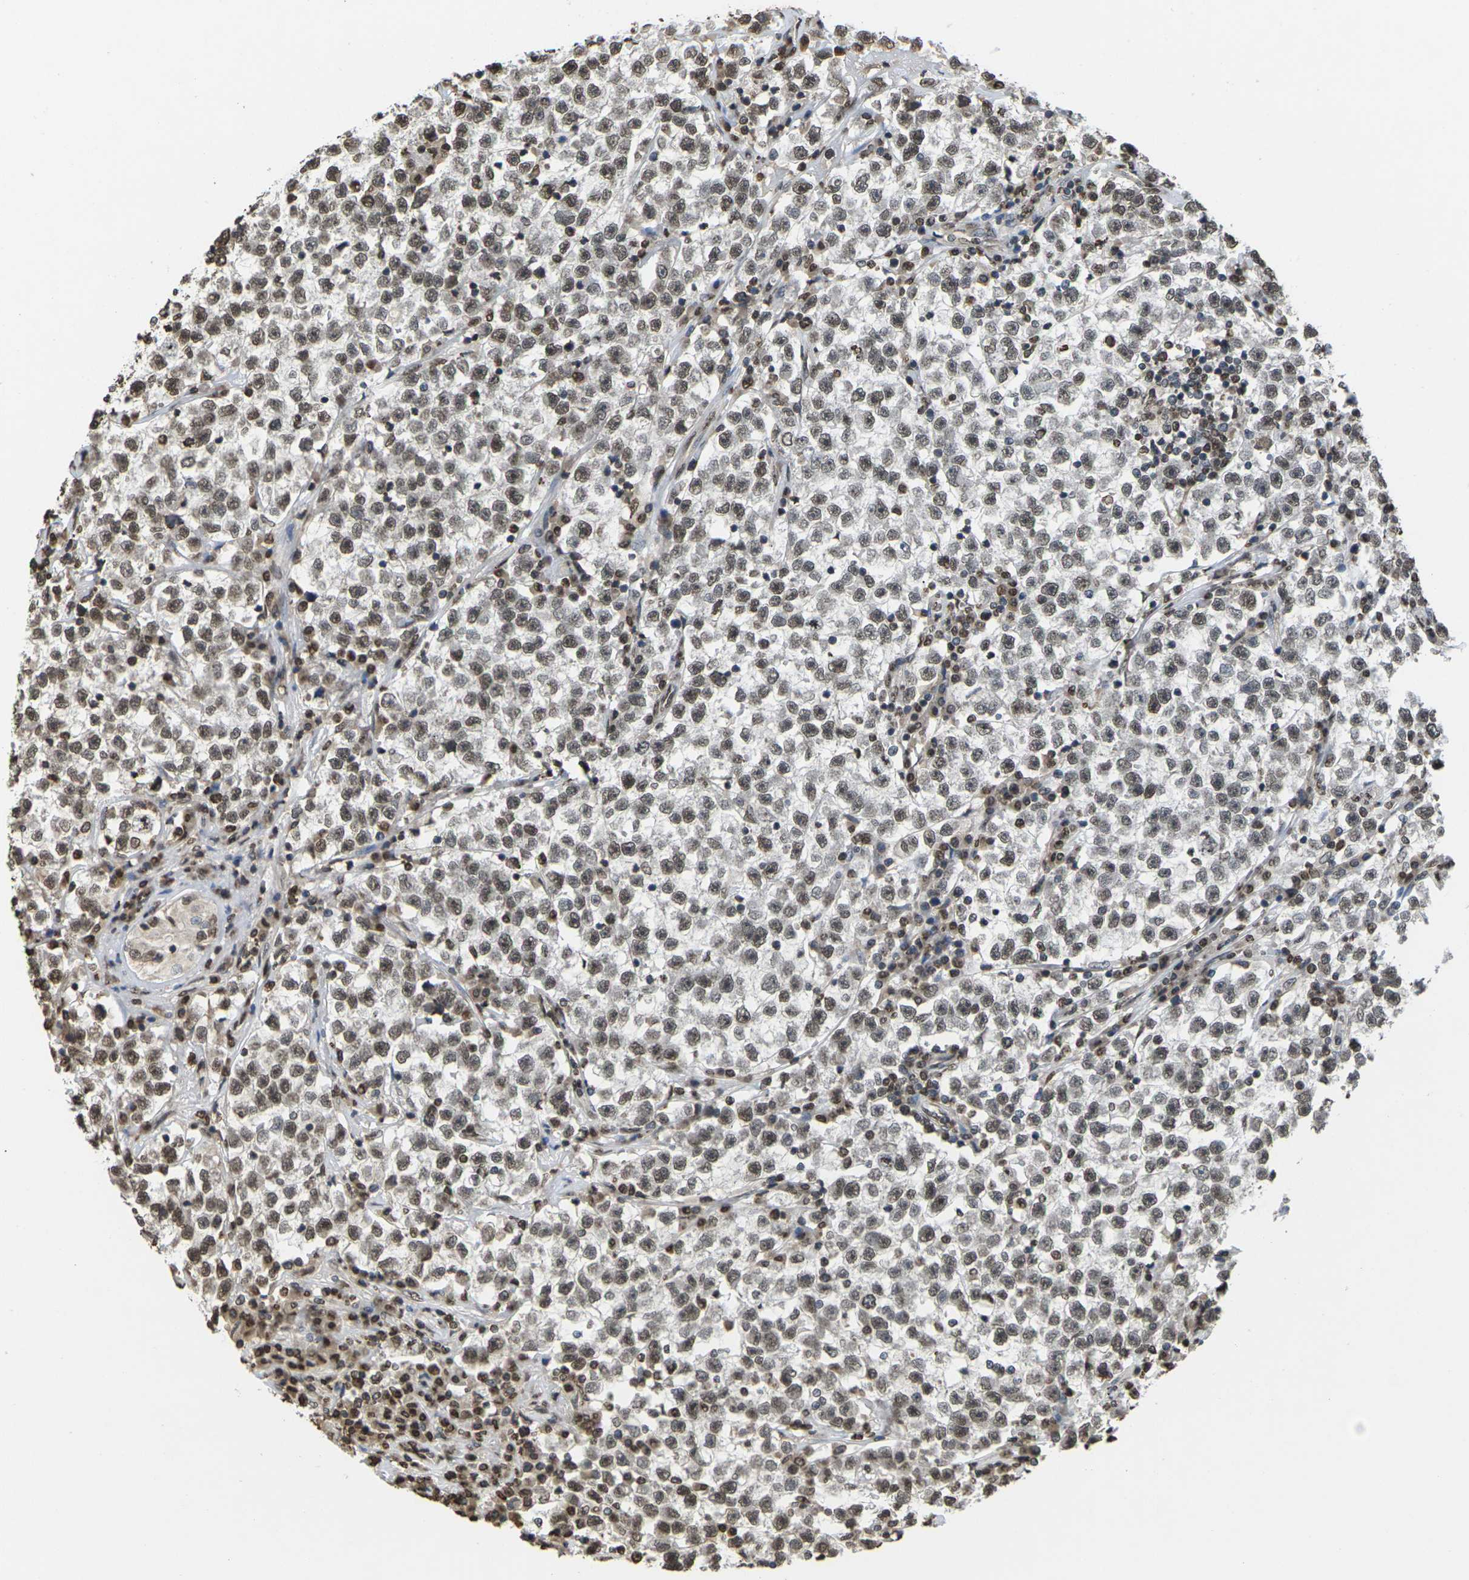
{"staining": {"intensity": "weak", "quantity": ">75%", "location": "nuclear"}, "tissue": "testis cancer", "cell_type": "Tumor cells", "image_type": "cancer", "snomed": [{"axis": "morphology", "description": "Seminoma, NOS"}, {"axis": "topography", "description": "Testis"}], "caption": "This is an image of IHC staining of testis seminoma, which shows weak staining in the nuclear of tumor cells.", "gene": "EMSY", "patient": {"sex": "male", "age": 22}}